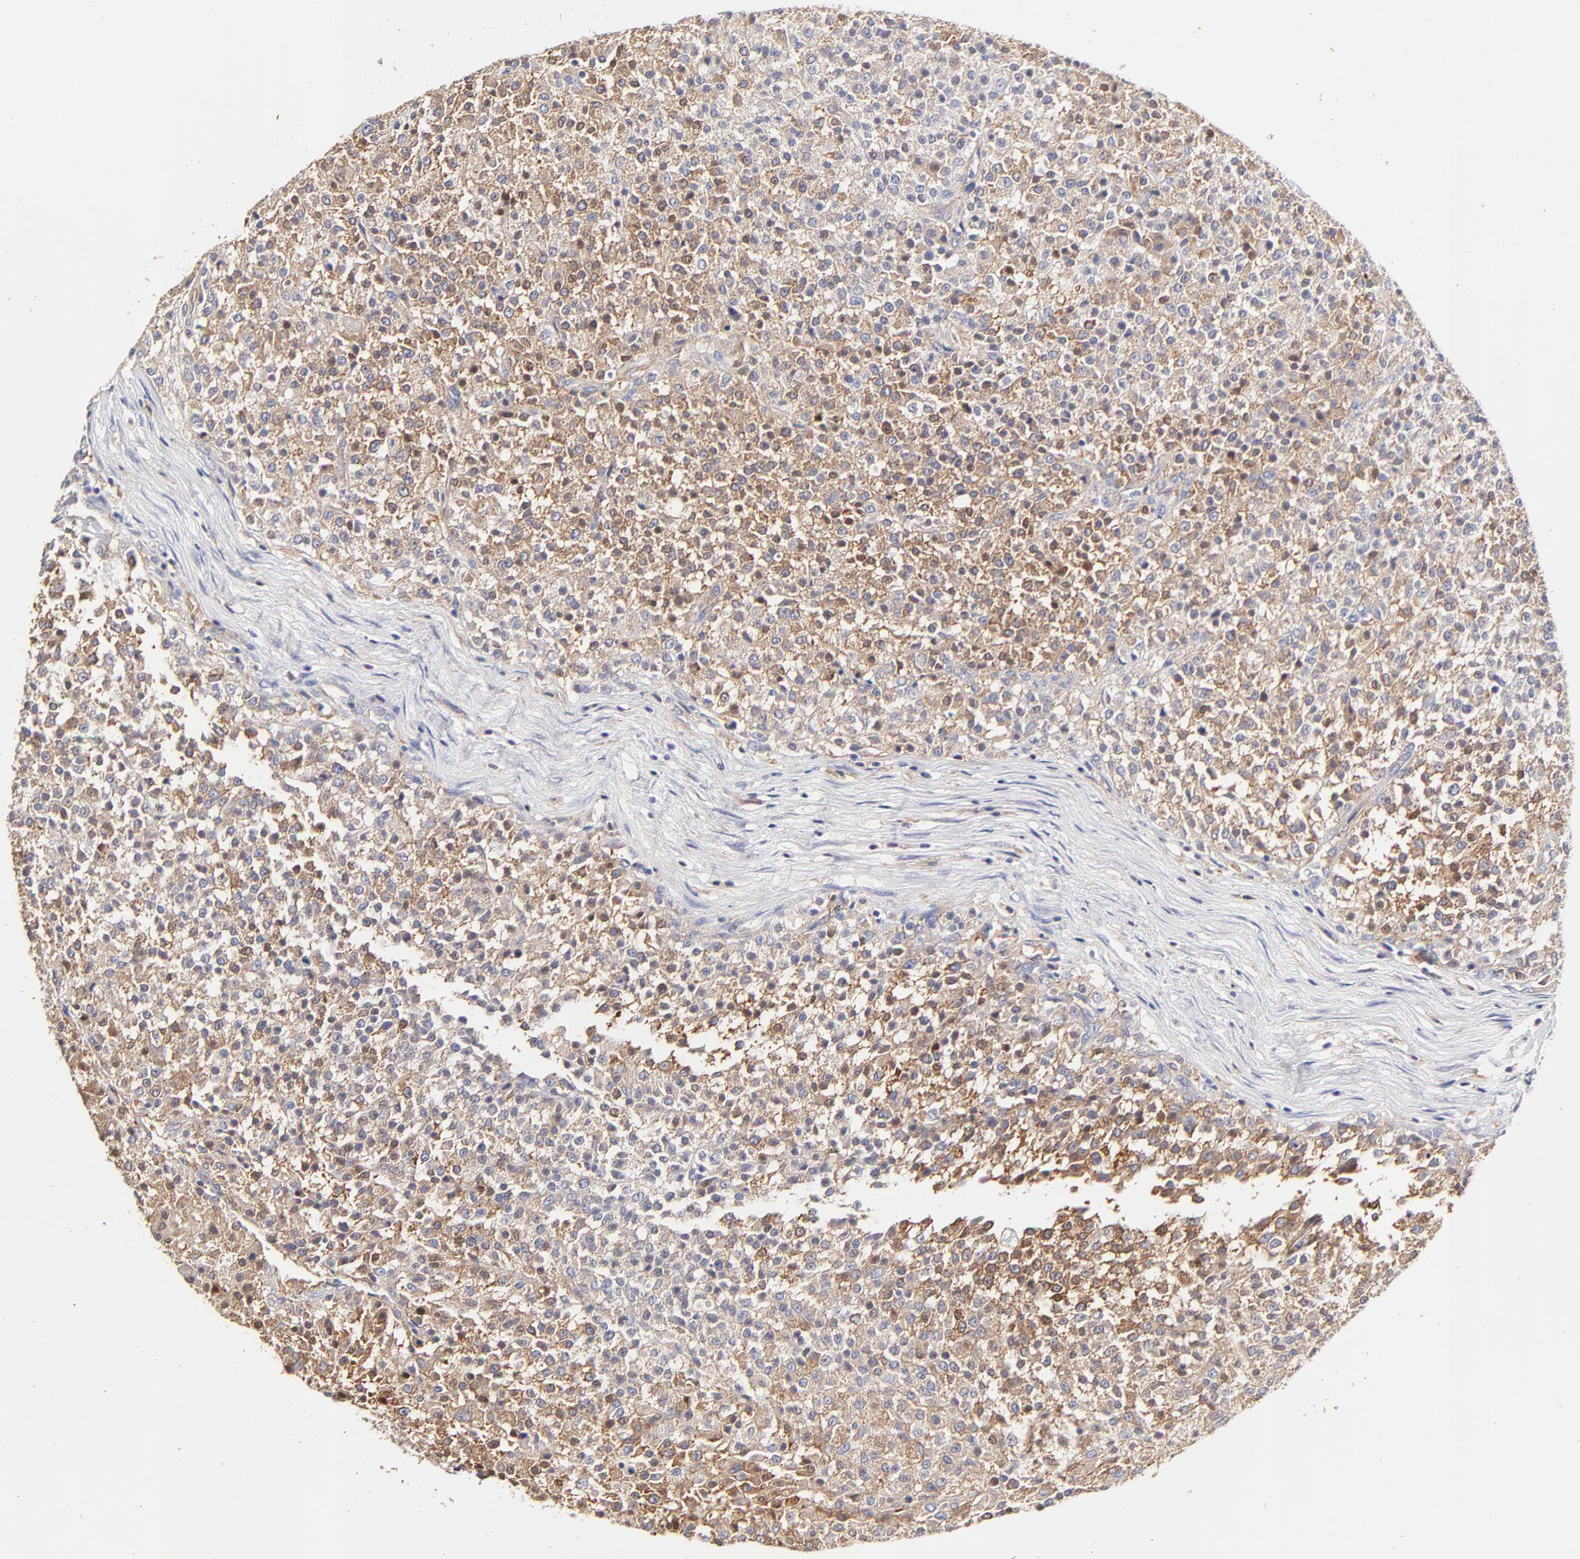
{"staining": {"intensity": "moderate", "quantity": ">75%", "location": "cytoplasmic/membranous"}, "tissue": "testis cancer", "cell_type": "Tumor cells", "image_type": "cancer", "snomed": [{"axis": "morphology", "description": "Seminoma, NOS"}, {"axis": "topography", "description": "Testis"}], "caption": "Testis cancer stained with a brown dye displays moderate cytoplasmic/membranous positive positivity in approximately >75% of tumor cells.", "gene": "CD2AP", "patient": {"sex": "male", "age": 59}}